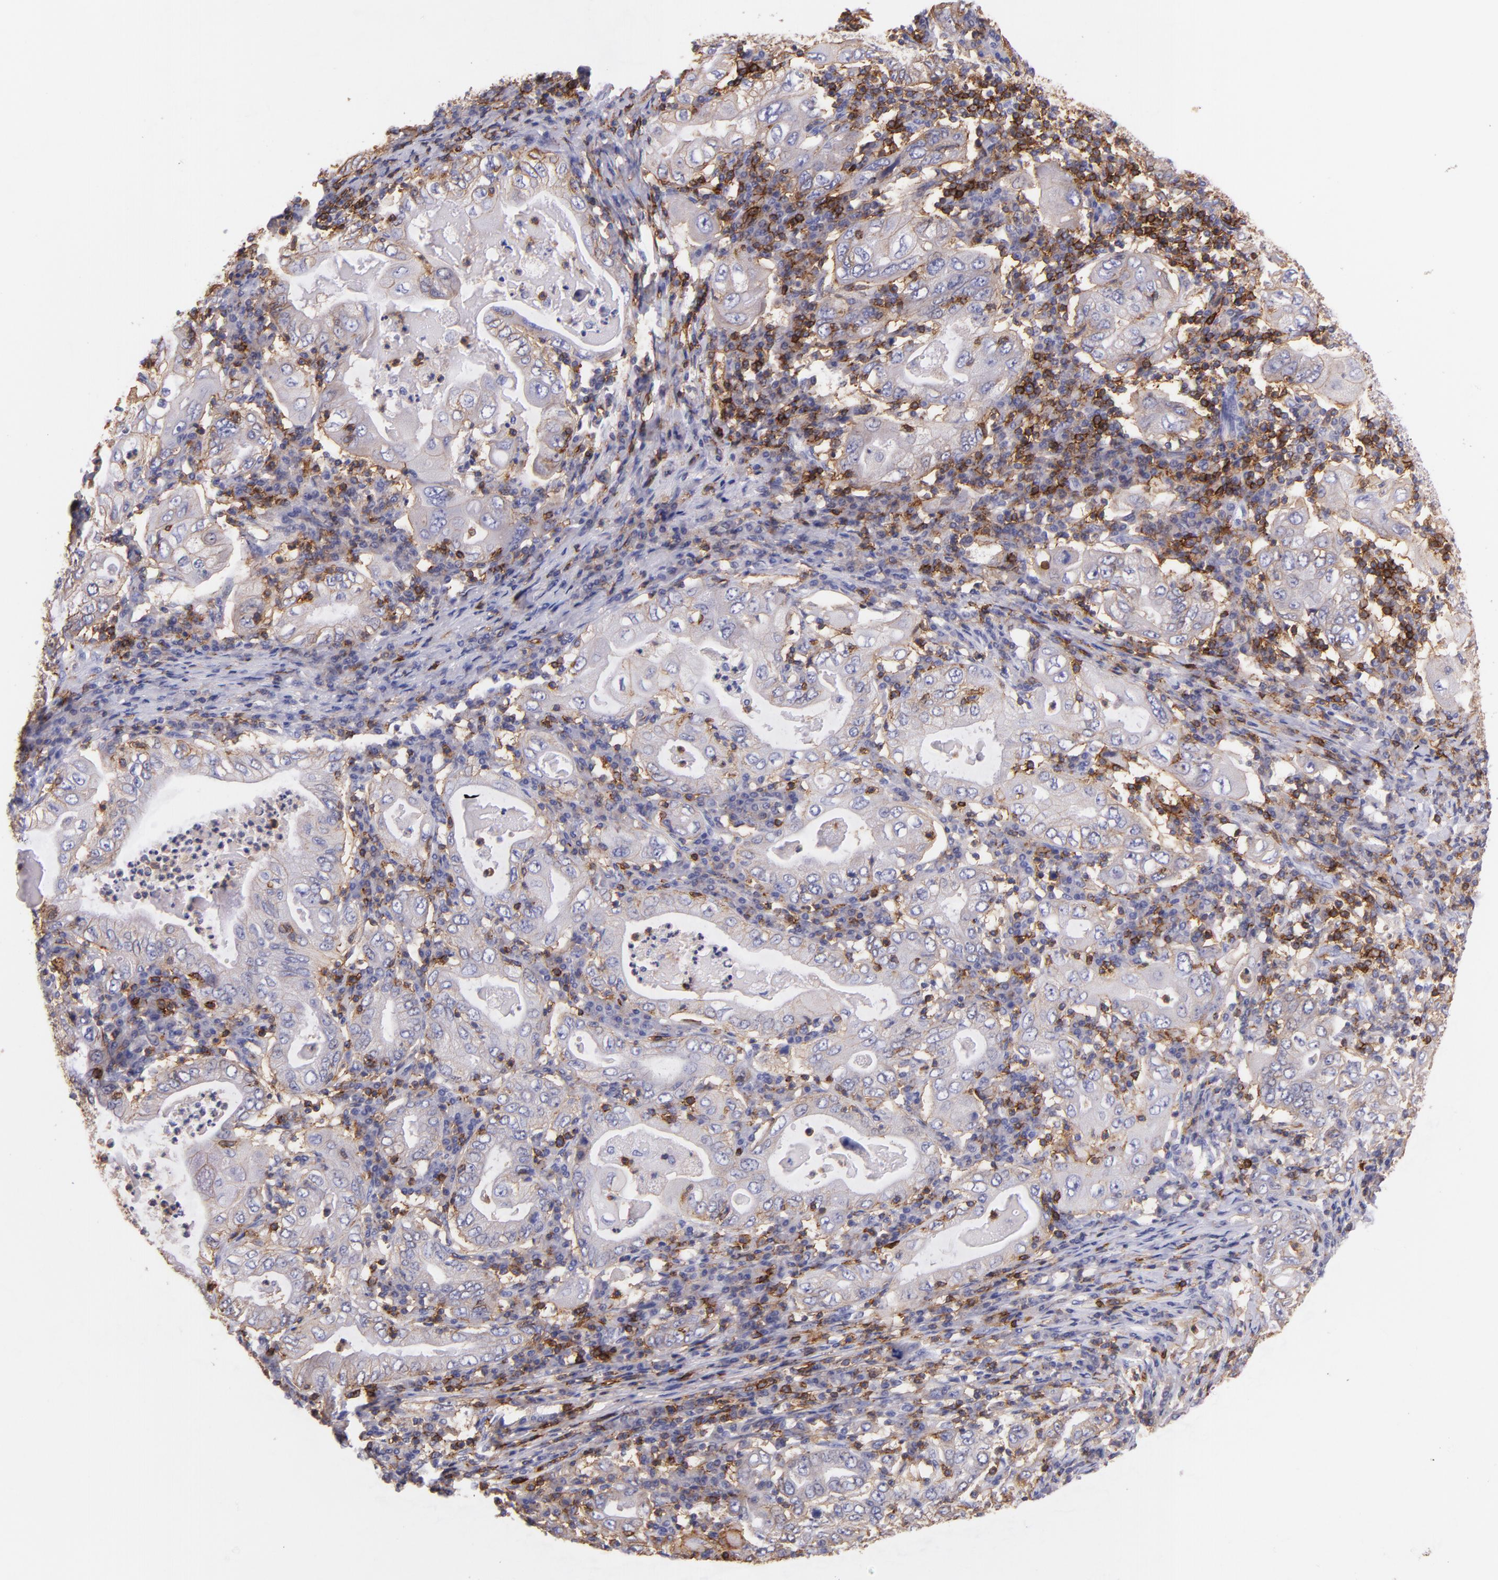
{"staining": {"intensity": "weak", "quantity": "25%-75%", "location": "cytoplasmic/membranous"}, "tissue": "stomach cancer", "cell_type": "Tumor cells", "image_type": "cancer", "snomed": [{"axis": "morphology", "description": "Normal tissue, NOS"}, {"axis": "morphology", "description": "Adenocarcinoma, NOS"}, {"axis": "topography", "description": "Esophagus"}, {"axis": "topography", "description": "Stomach, upper"}, {"axis": "topography", "description": "Peripheral nerve tissue"}], "caption": "Adenocarcinoma (stomach) tissue demonstrates weak cytoplasmic/membranous staining in about 25%-75% of tumor cells", "gene": "SPN", "patient": {"sex": "male", "age": 62}}